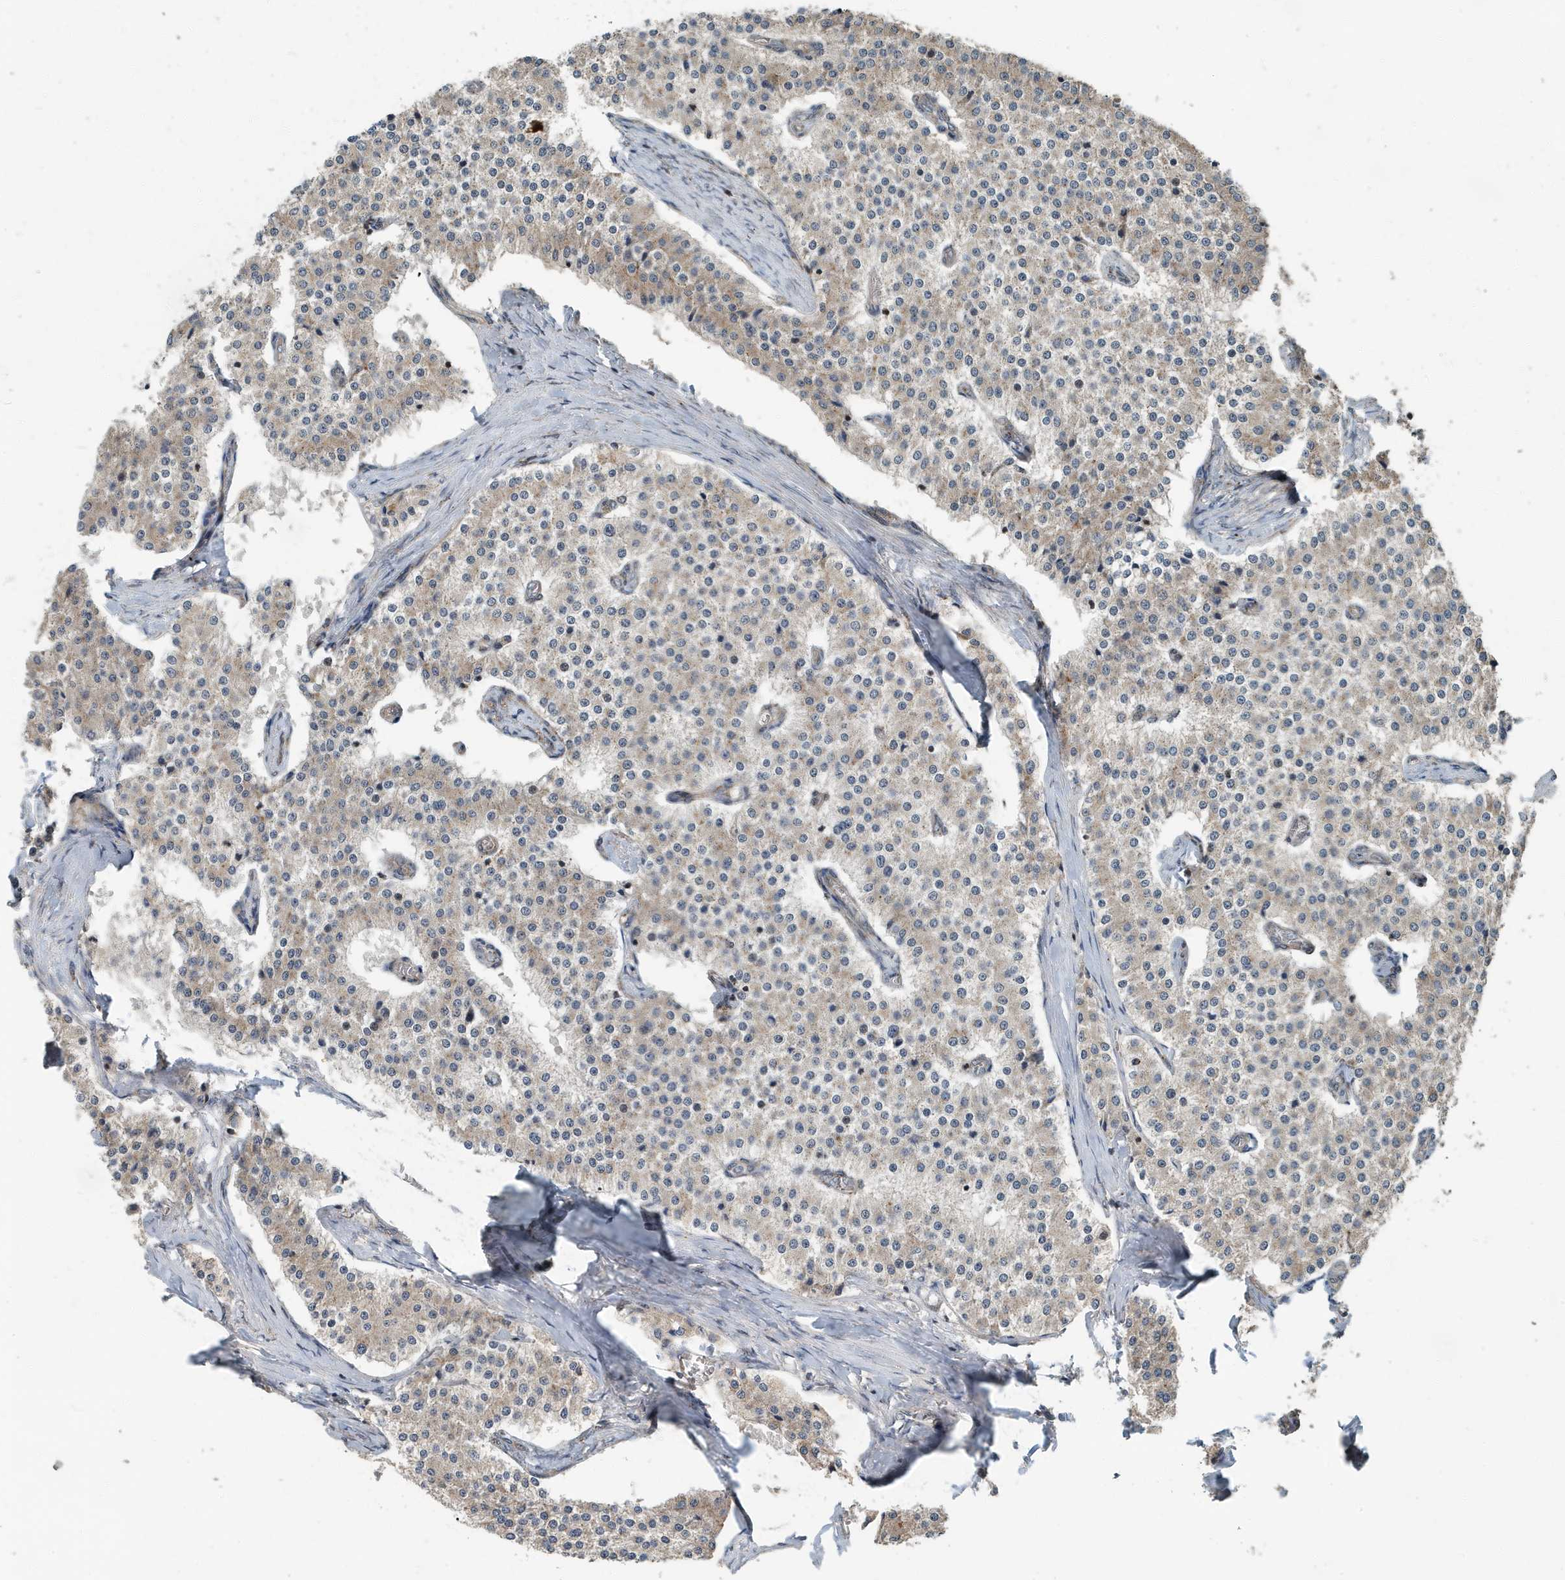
{"staining": {"intensity": "weak", "quantity": "<25%", "location": "cytoplasmic/membranous"}, "tissue": "carcinoid", "cell_type": "Tumor cells", "image_type": "cancer", "snomed": [{"axis": "morphology", "description": "Carcinoid, malignant, NOS"}, {"axis": "topography", "description": "Colon"}], "caption": "Immunohistochemistry histopathology image of neoplastic tissue: human carcinoid stained with DAB (3,3'-diaminobenzidine) displays no significant protein expression in tumor cells.", "gene": "KIF15", "patient": {"sex": "female", "age": 52}}